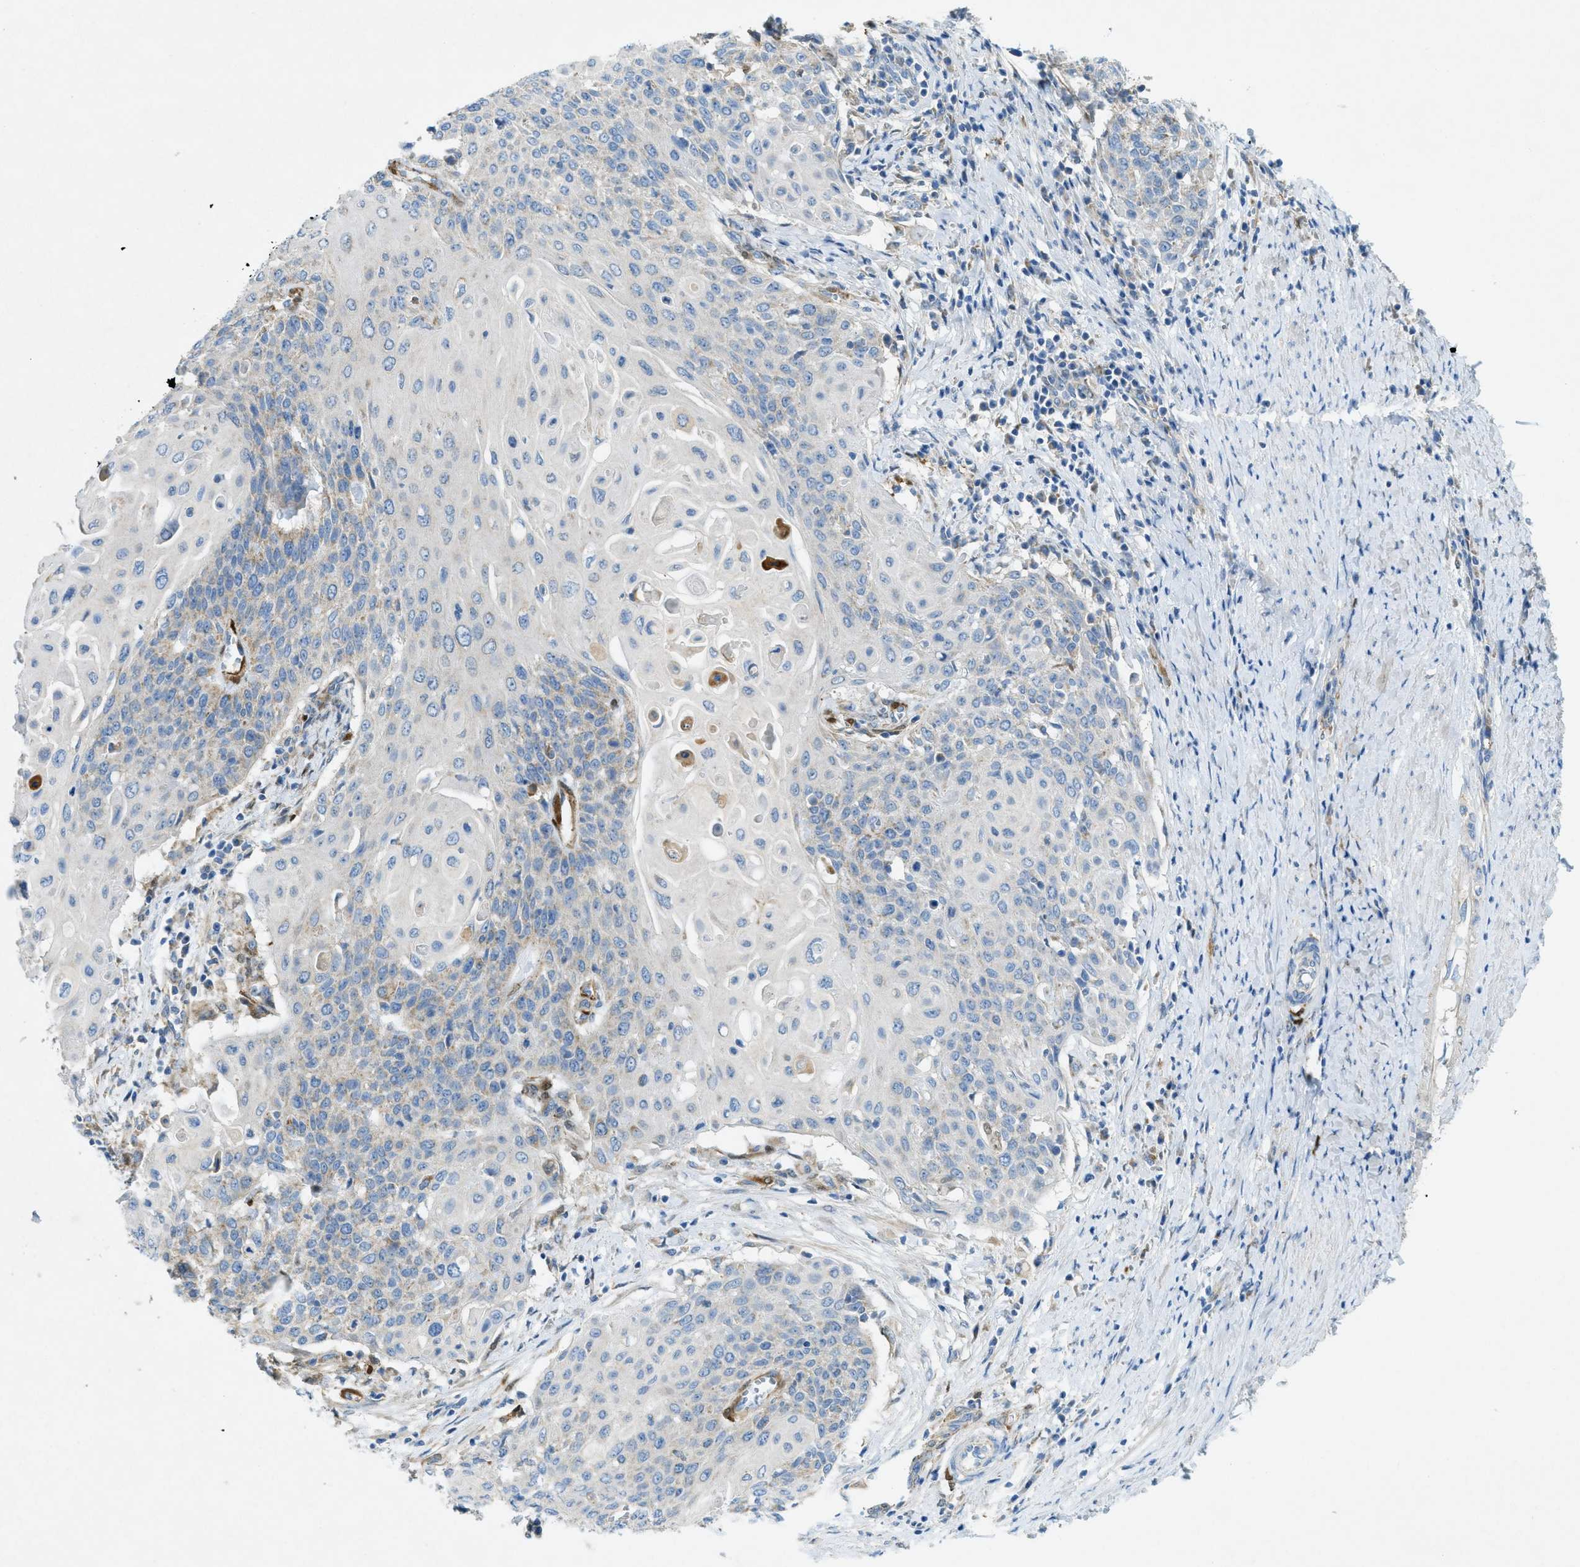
{"staining": {"intensity": "weak", "quantity": "<25%", "location": "cytoplasmic/membranous"}, "tissue": "cervical cancer", "cell_type": "Tumor cells", "image_type": "cancer", "snomed": [{"axis": "morphology", "description": "Squamous cell carcinoma, NOS"}, {"axis": "topography", "description": "Cervix"}], "caption": "The immunohistochemistry photomicrograph has no significant expression in tumor cells of cervical cancer (squamous cell carcinoma) tissue.", "gene": "CYGB", "patient": {"sex": "female", "age": 39}}